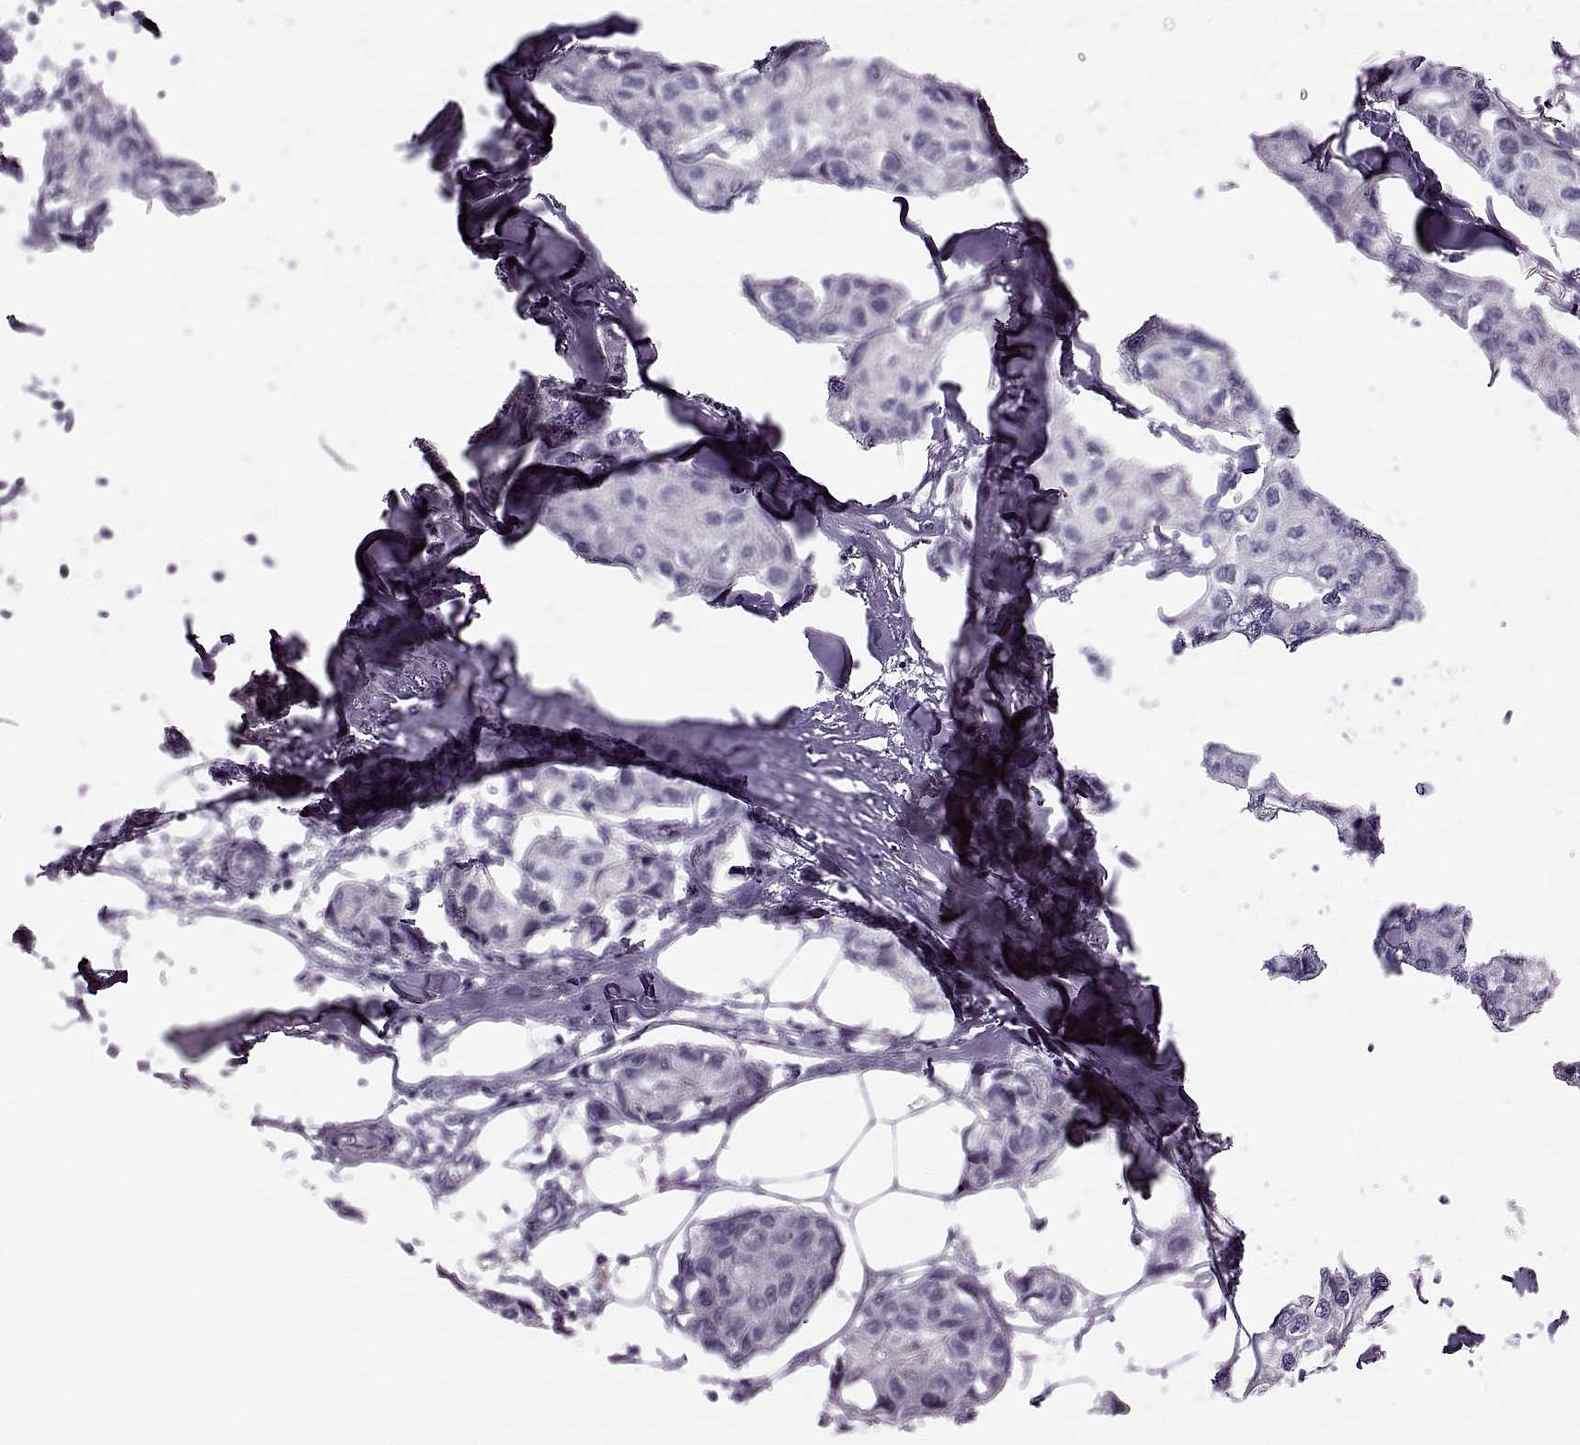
{"staining": {"intensity": "negative", "quantity": "none", "location": "none"}, "tissue": "breast cancer", "cell_type": "Tumor cells", "image_type": "cancer", "snomed": [{"axis": "morphology", "description": "Duct carcinoma"}, {"axis": "topography", "description": "Breast"}], "caption": "DAB (3,3'-diaminobenzidine) immunohistochemical staining of breast invasive ductal carcinoma demonstrates no significant expression in tumor cells.", "gene": "PRSS54", "patient": {"sex": "female", "age": 80}}